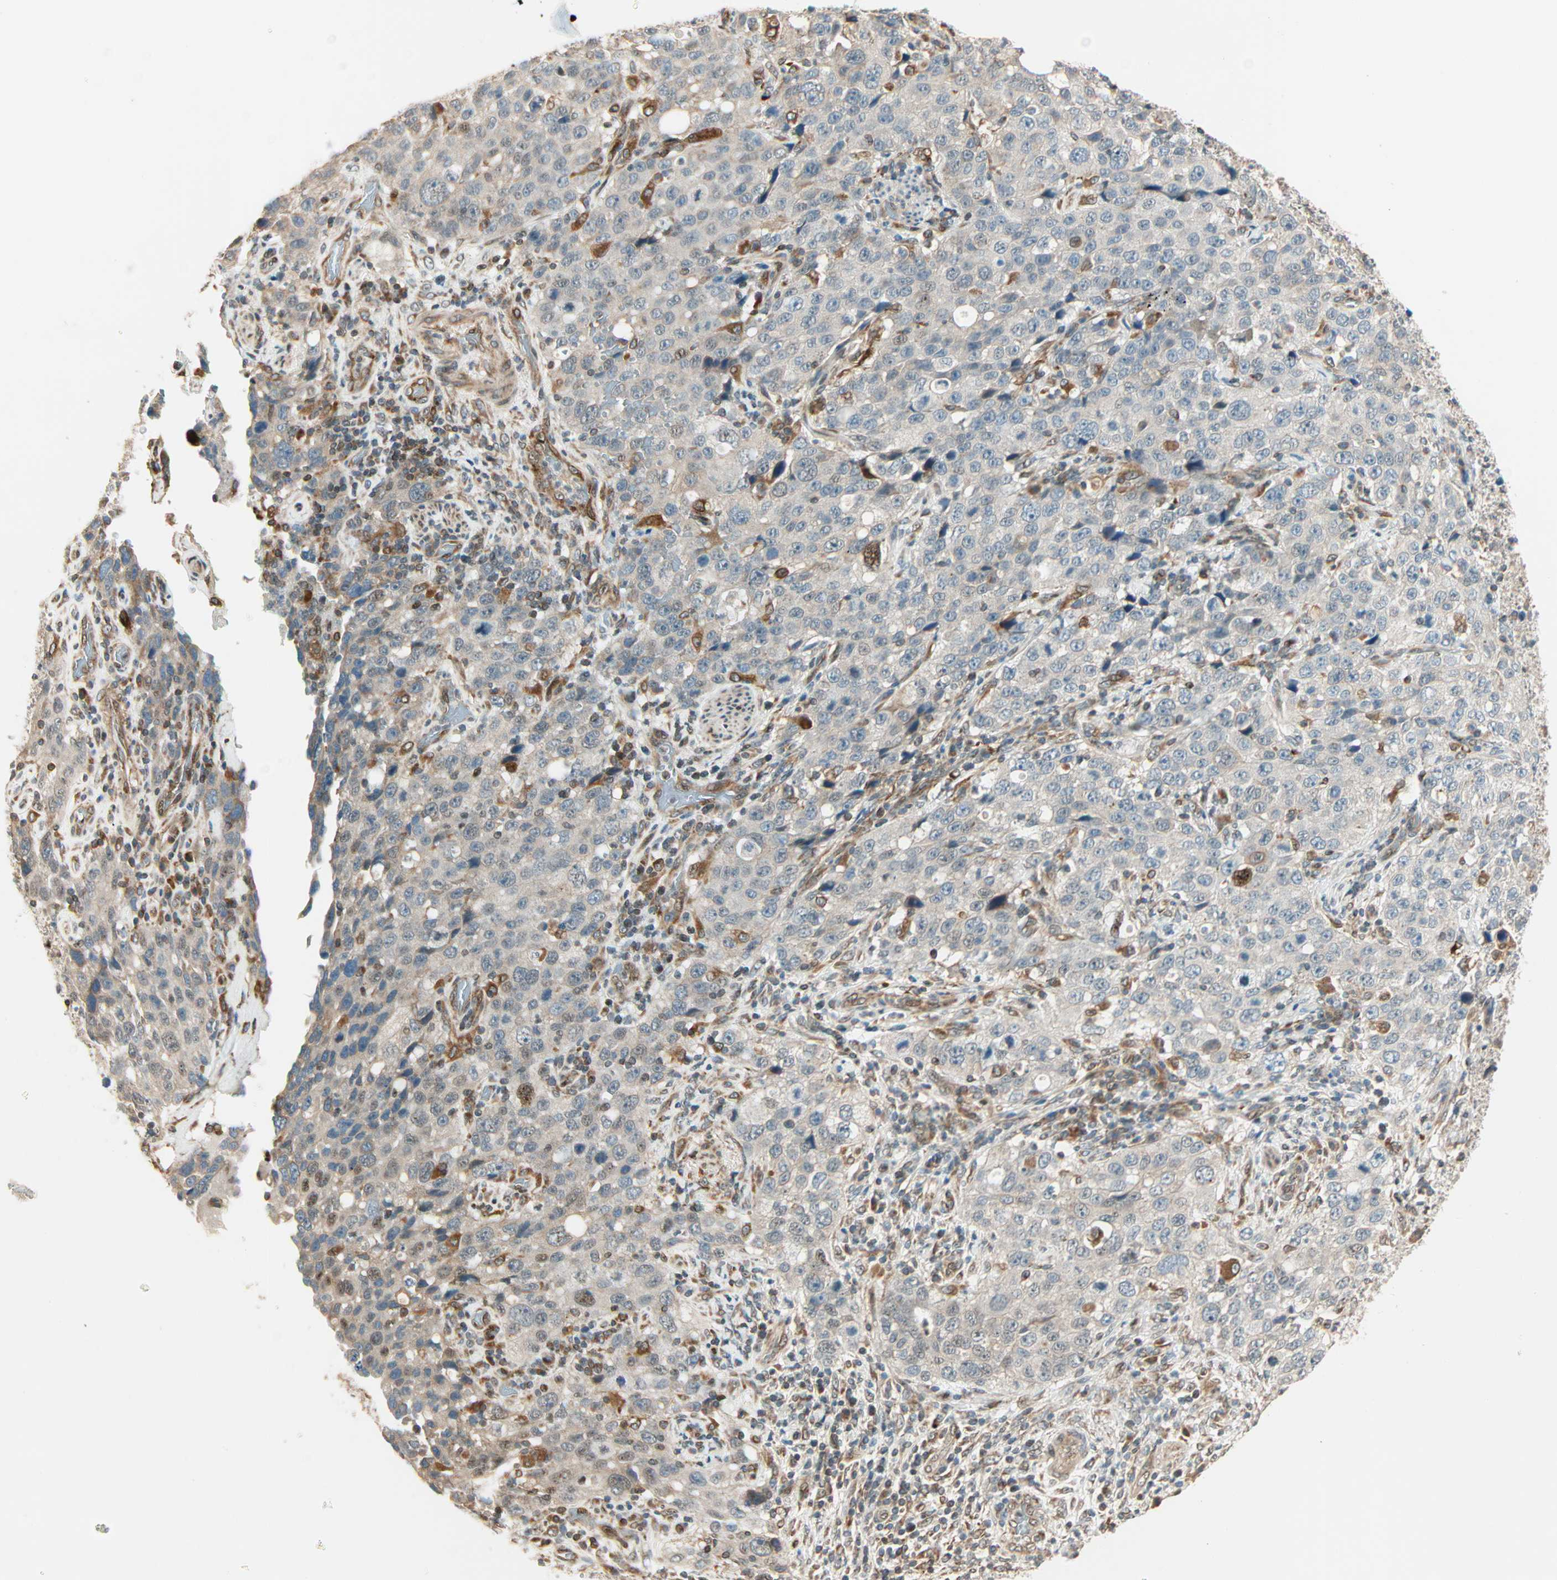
{"staining": {"intensity": "weak", "quantity": ">75%", "location": "cytoplasmic/membranous,nuclear"}, "tissue": "stomach cancer", "cell_type": "Tumor cells", "image_type": "cancer", "snomed": [{"axis": "morphology", "description": "Normal tissue, NOS"}, {"axis": "morphology", "description": "Adenocarcinoma, NOS"}, {"axis": "topography", "description": "Stomach"}], "caption": "High-magnification brightfield microscopy of adenocarcinoma (stomach) stained with DAB (3,3'-diaminobenzidine) (brown) and counterstained with hematoxylin (blue). tumor cells exhibit weak cytoplasmic/membranous and nuclear expression is appreciated in about>75% of cells.", "gene": "PNPLA6", "patient": {"sex": "male", "age": 48}}